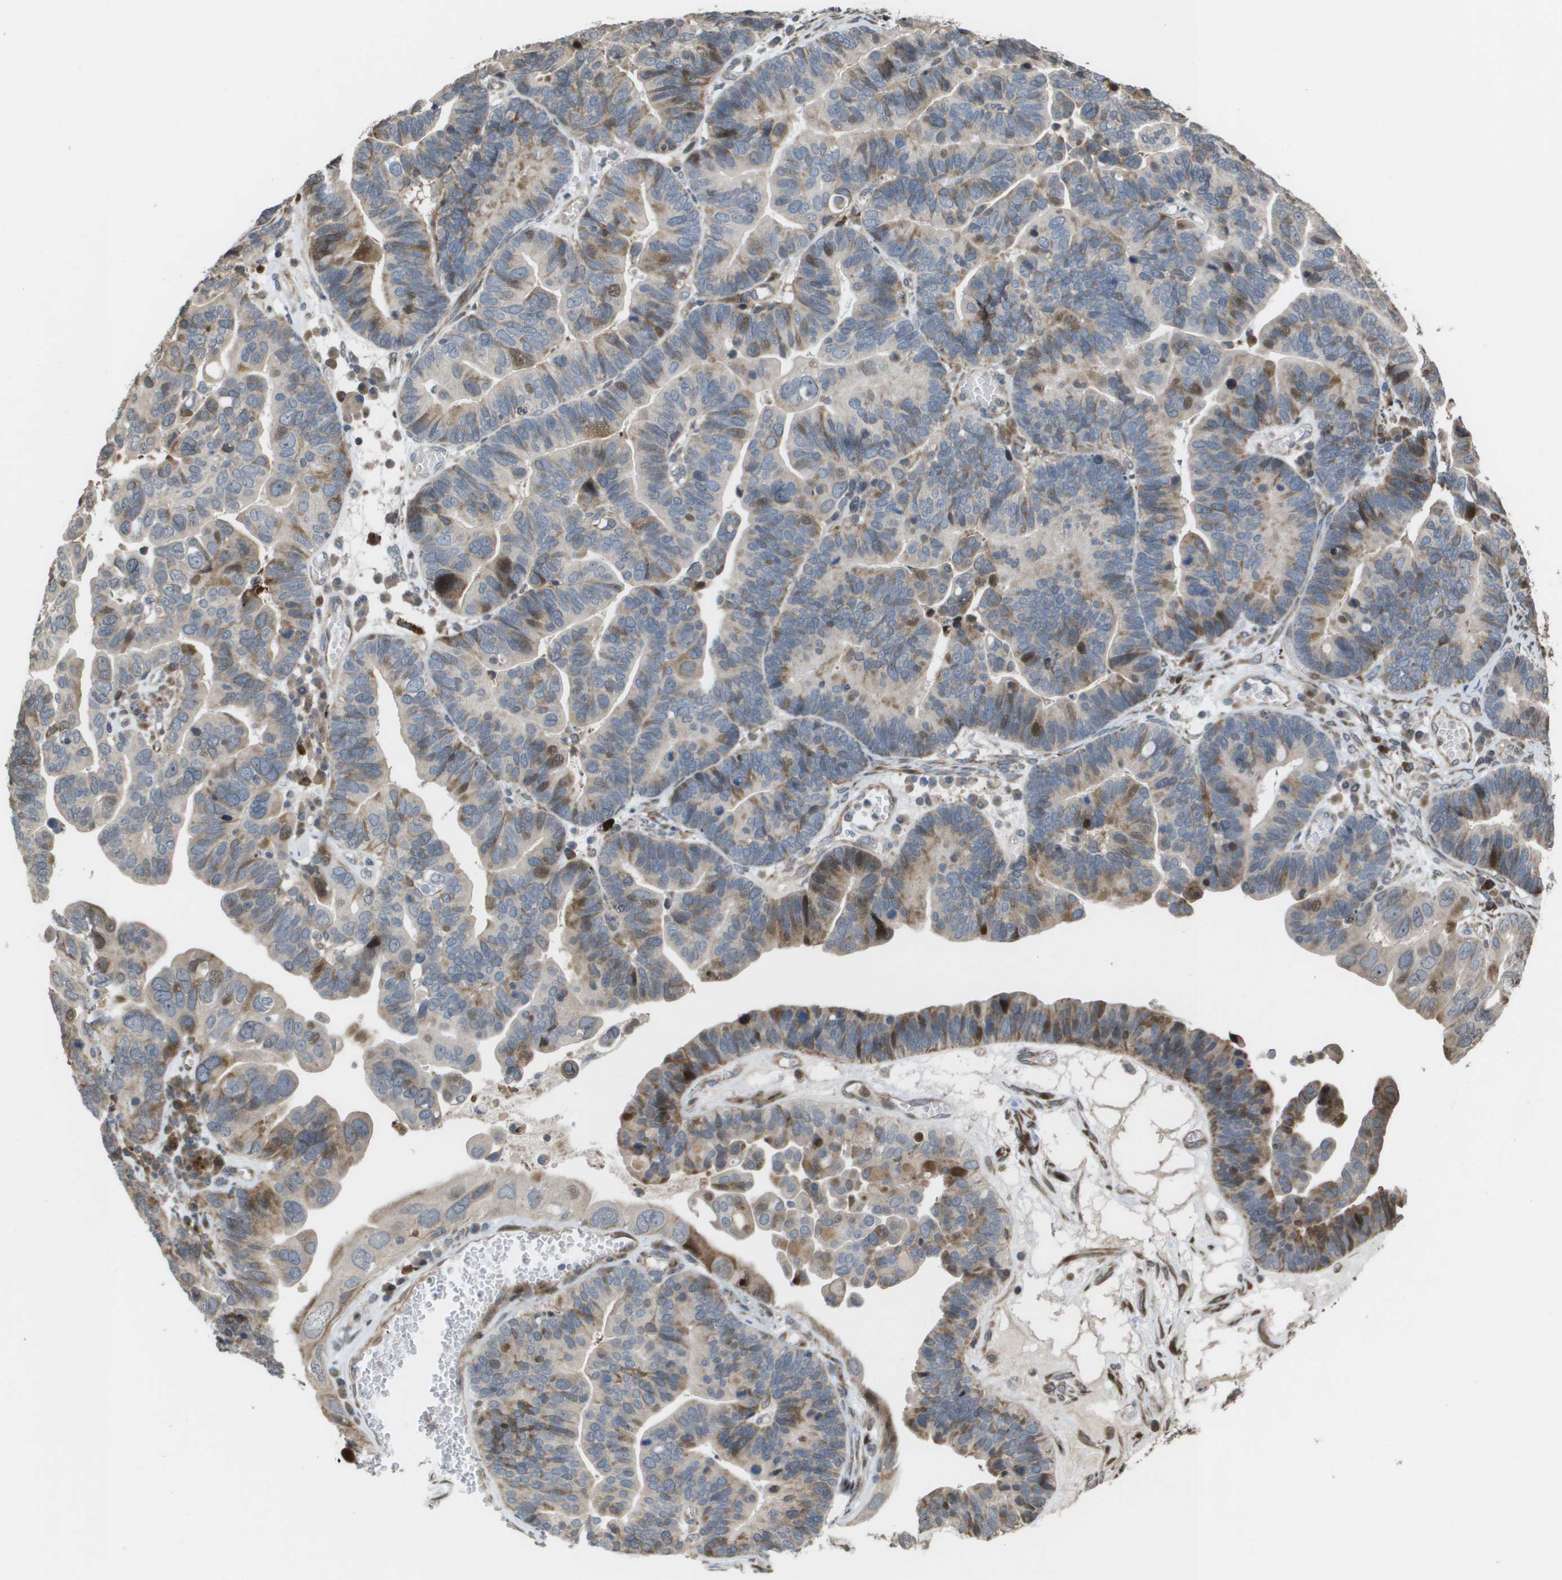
{"staining": {"intensity": "moderate", "quantity": "<25%", "location": "cytoplasmic/membranous,nuclear"}, "tissue": "ovarian cancer", "cell_type": "Tumor cells", "image_type": "cancer", "snomed": [{"axis": "morphology", "description": "Cystadenocarcinoma, serous, NOS"}, {"axis": "topography", "description": "Ovary"}], "caption": "The immunohistochemical stain shows moderate cytoplasmic/membranous and nuclear staining in tumor cells of ovarian cancer (serous cystadenocarcinoma) tissue.", "gene": "AXIN2", "patient": {"sex": "female", "age": 56}}